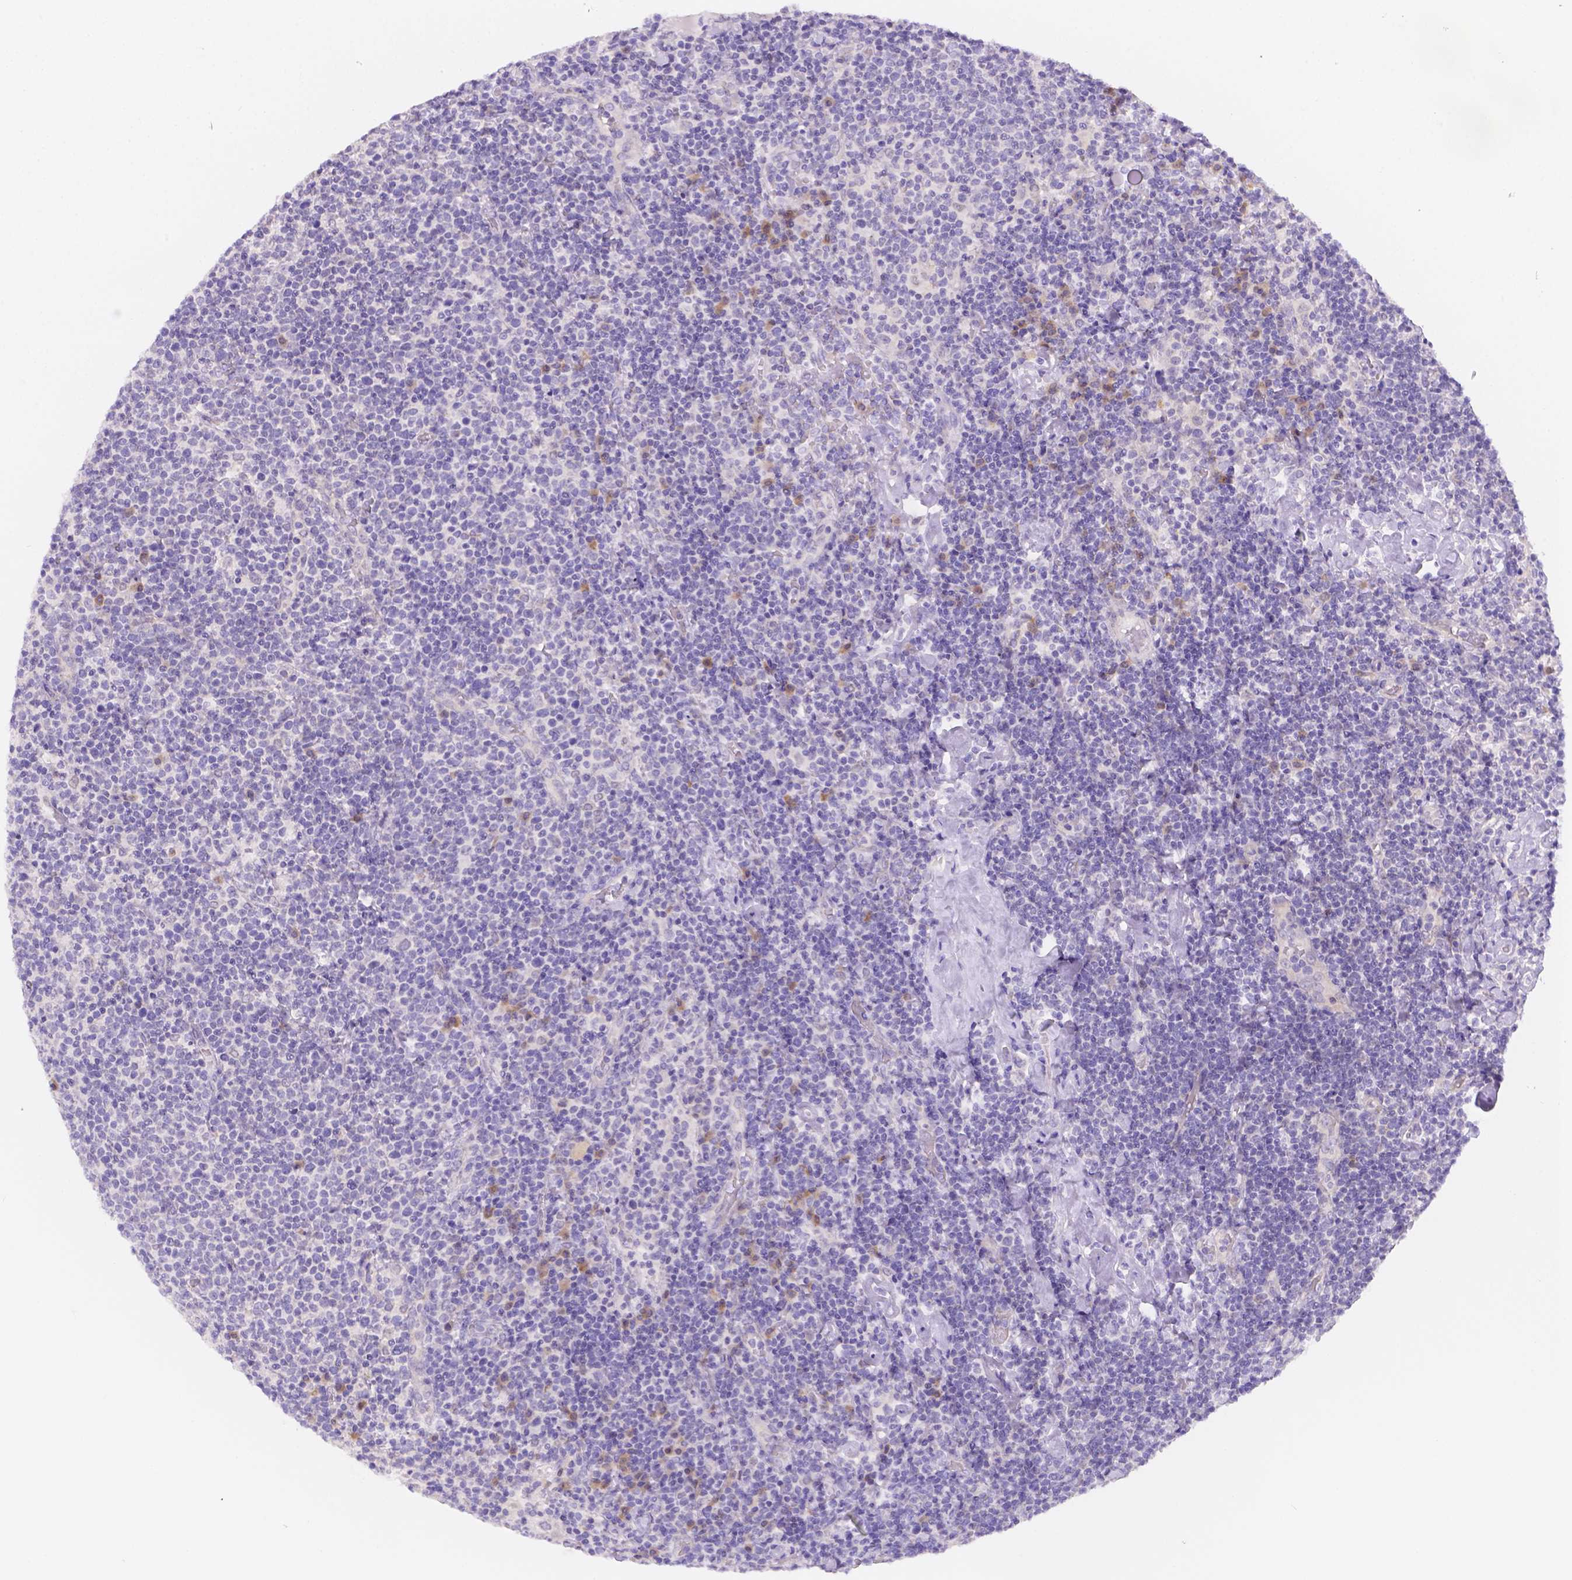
{"staining": {"intensity": "negative", "quantity": "none", "location": "none"}, "tissue": "lymphoma", "cell_type": "Tumor cells", "image_type": "cancer", "snomed": [{"axis": "morphology", "description": "Malignant lymphoma, non-Hodgkin's type, High grade"}, {"axis": "topography", "description": "Lymph node"}], "caption": "Micrograph shows no significant protein positivity in tumor cells of high-grade malignant lymphoma, non-Hodgkin's type. The staining is performed using DAB (3,3'-diaminobenzidine) brown chromogen with nuclei counter-stained in using hematoxylin.", "gene": "CD96", "patient": {"sex": "male", "age": 61}}